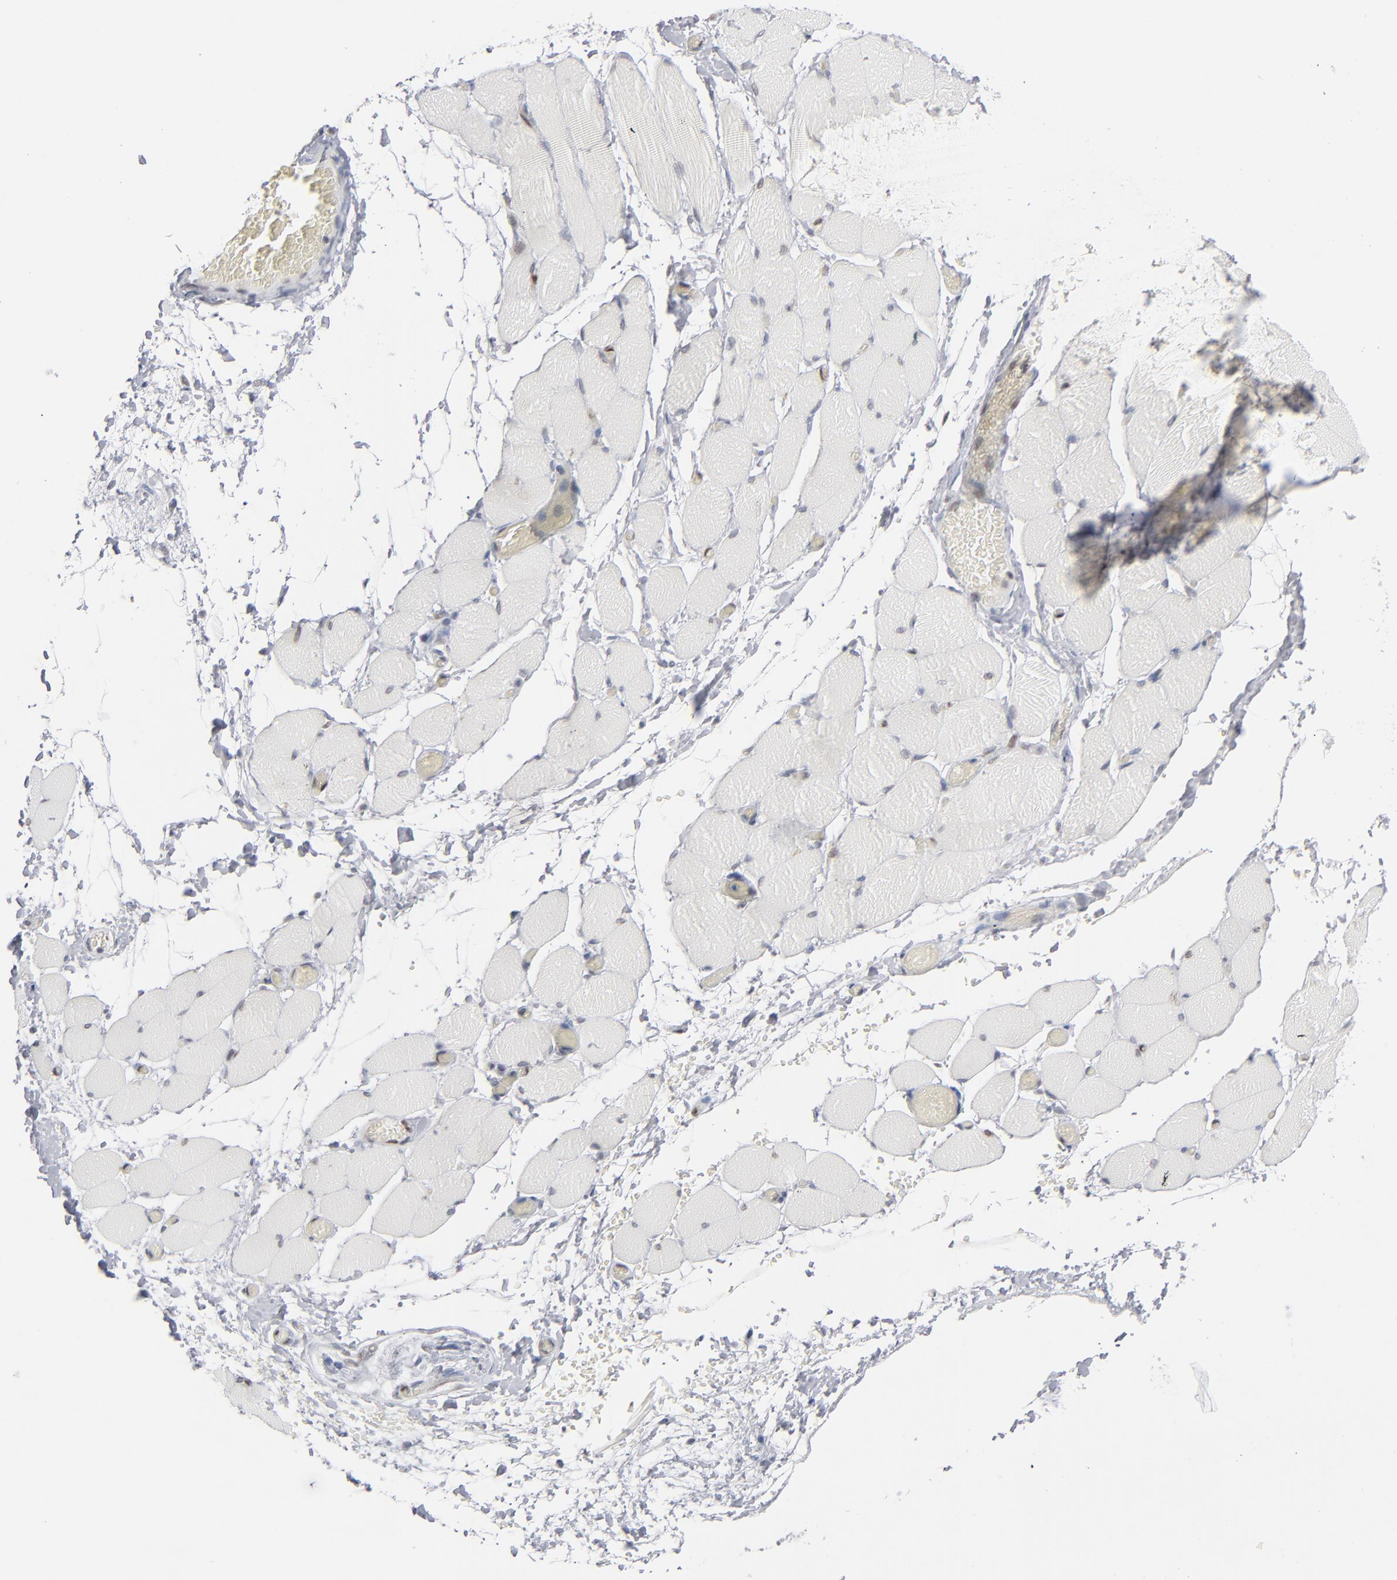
{"staining": {"intensity": "negative", "quantity": "none", "location": "none"}, "tissue": "skeletal muscle", "cell_type": "Myocytes", "image_type": "normal", "snomed": [{"axis": "morphology", "description": "Normal tissue, NOS"}, {"axis": "topography", "description": "Skeletal muscle"}, {"axis": "topography", "description": "Soft tissue"}], "caption": "High power microscopy photomicrograph of an IHC image of unremarkable skeletal muscle, revealing no significant expression in myocytes. Brightfield microscopy of immunohistochemistry stained with DAB (3,3'-diaminobenzidine) (brown) and hematoxylin (blue), captured at high magnification.", "gene": "IRF9", "patient": {"sex": "female", "age": 58}}